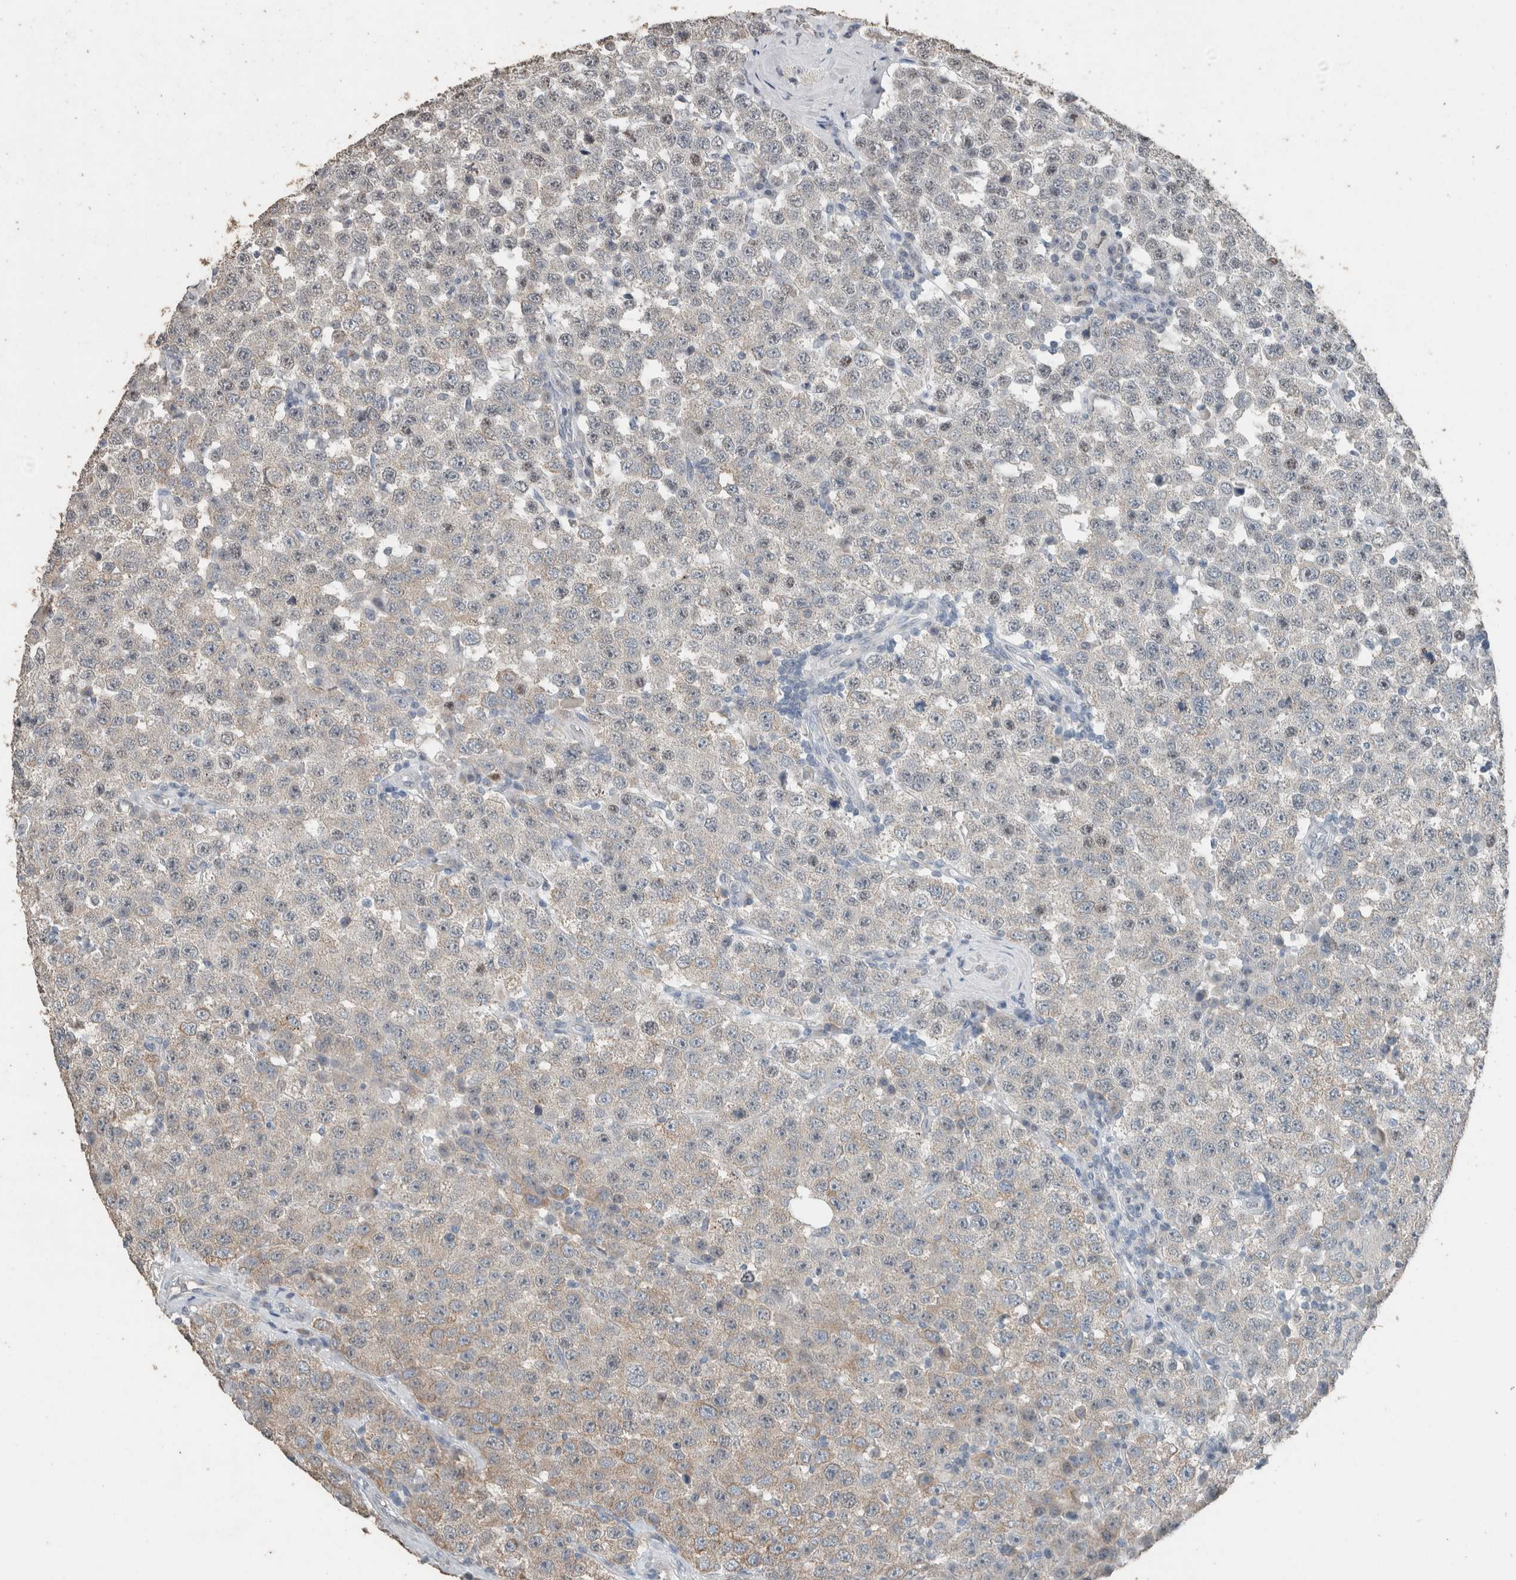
{"staining": {"intensity": "negative", "quantity": "none", "location": "none"}, "tissue": "testis cancer", "cell_type": "Tumor cells", "image_type": "cancer", "snomed": [{"axis": "morphology", "description": "Seminoma, NOS"}, {"axis": "topography", "description": "Testis"}], "caption": "This is an IHC image of testis cancer (seminoma). There is no staining in tumor cells.", "gene": "ACVR2B", "patient": {"sex": "male", "age": 28}}